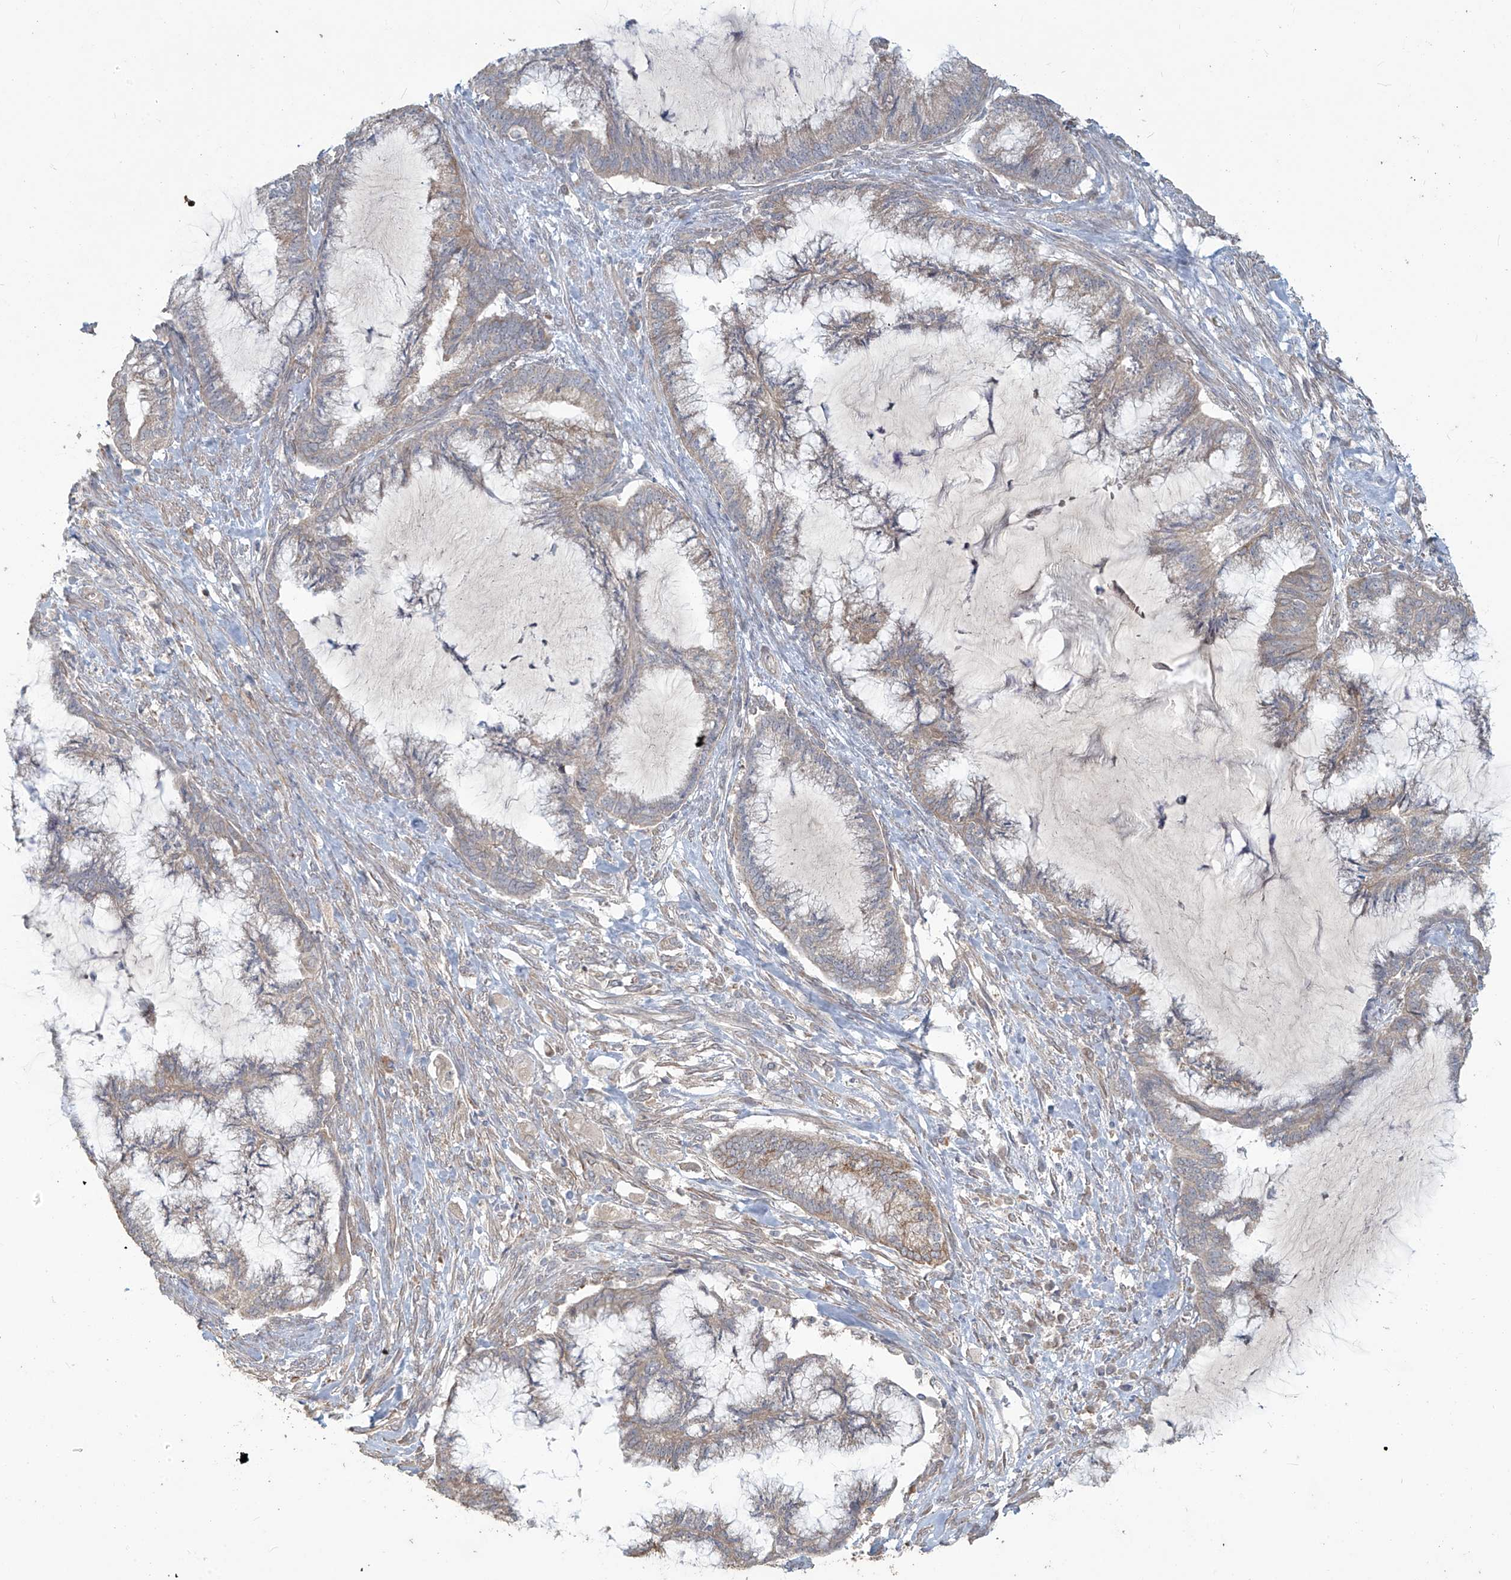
{"staining": {"intensity": "weak", "quantity": "25%-75%", "location": "cytoplasmic/membranous"}, "tissue": "endometrial cancer", "cell_type": "Tumor cells", "image_type": "cancer", "snomed": [{"axis": "morphology", "description": "Adenocarcinoma, NOS"}, {"axis": "topography", "description": "Endometrium"}], "caption": "This histopathology image demonstrates immunohistochemistry (IHC) staining of endometrial adenocarcinoma, with low weak cytoplasmic/membranous positivity in approximately 25%-75% of tumor cells.", "gene": "MAGIX", "patient": {"sex": "female", "age": 86}}